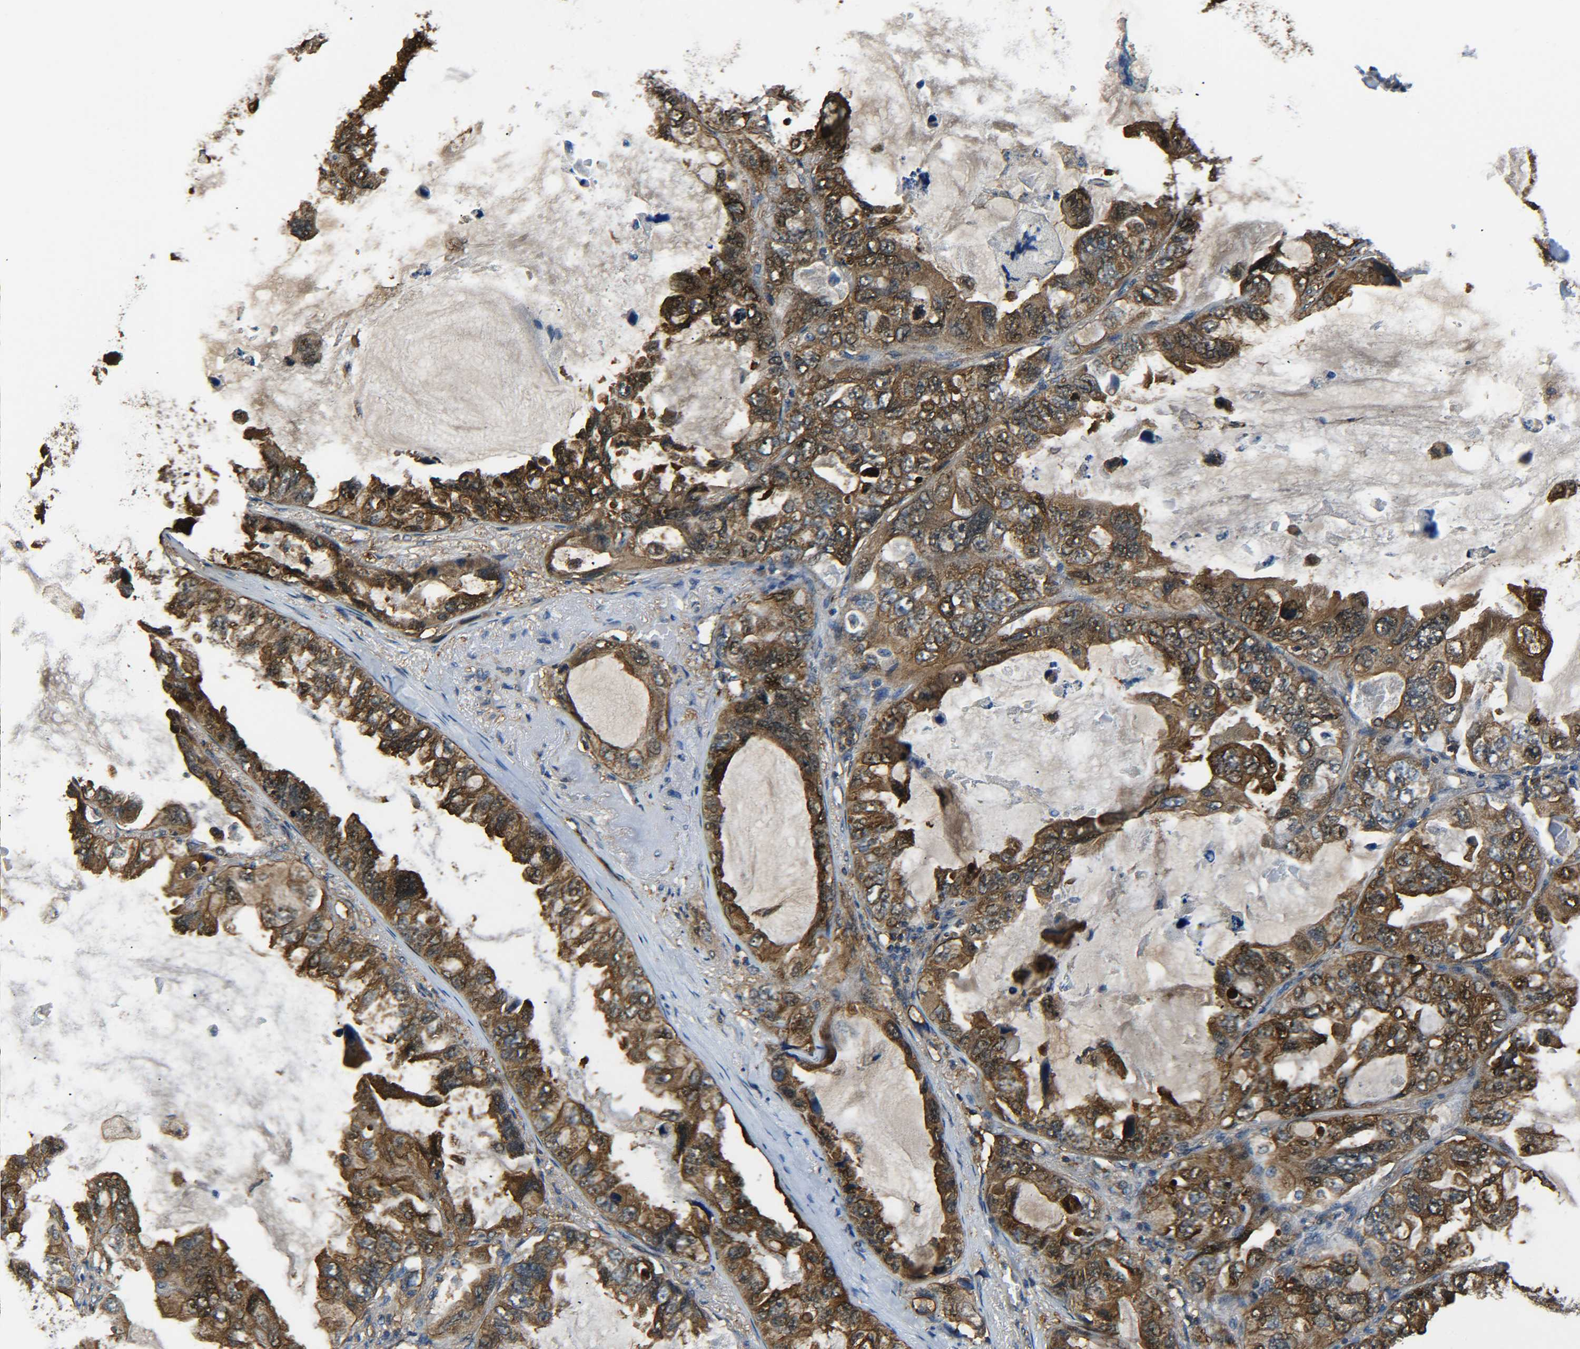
{"staining": {"intensity": "moderate", "quantity": ">75%", "location": "cytoplasmic/membranous"}, "tissue": "lung cancer", "cell_type": "Tumor cells", "image_type": "cancer", "snomed": [{"axis": "morphology", "description": "Squamous cell carcinoma, NOS"}, {"axis": "topography", "description": "Lung"}], "caption": "Squamous cell carcinoma (lung) was stained to show a protein in brown. There is medium levels of moderate cytoplasmic/membranous staining in about >75% of tumor cells.", "gene": "PREB", "patient": {"sex": "female", "age": 73}}